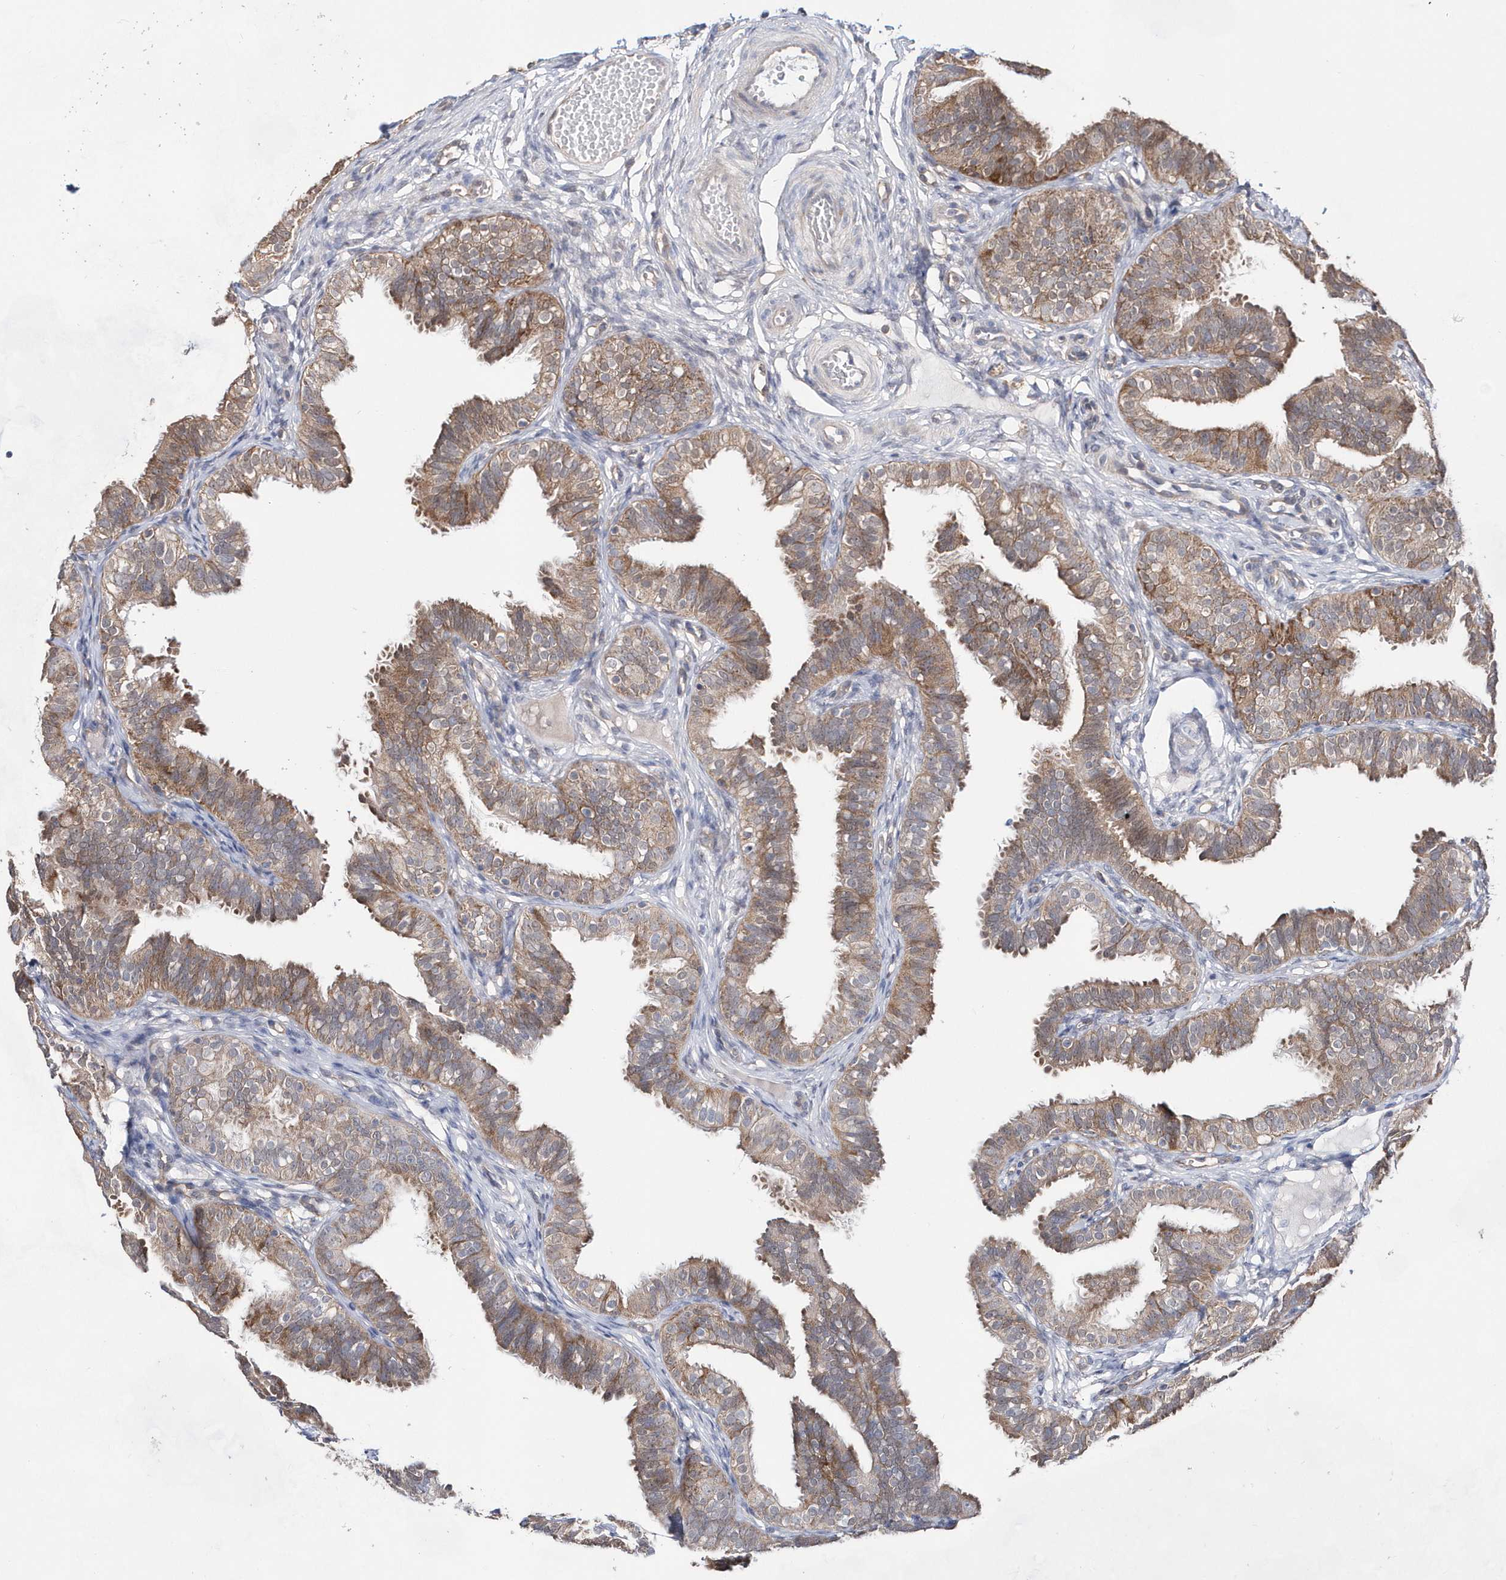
{"staining": {"intensity": "moderate", "quantity": ">75%", "location": "cytoplasmic/membranous"}, "tissue": "fallopian tube", "cell_type": "Glandular cells", "image_type": "normal", "snomed": [{"axis": "morphology", "description": "Normal tissue, NOS"}, {"axis": "topography", "description": "Fallopian tube"}], "caption": "The photomicrograph shows a brown stain indicating the presence of a protein in the cytoplasmic/membranous of glandular cells in fallopian tube. The staining was performed using DAB (3,3'-diaminobenzidine) to visualize the protein expression in brown, while the nuclei were stained in blue with hematoxylin (Magnification: 20x).", "gene": "BDH2", "patient": {"sex": "female", "age": 35}}